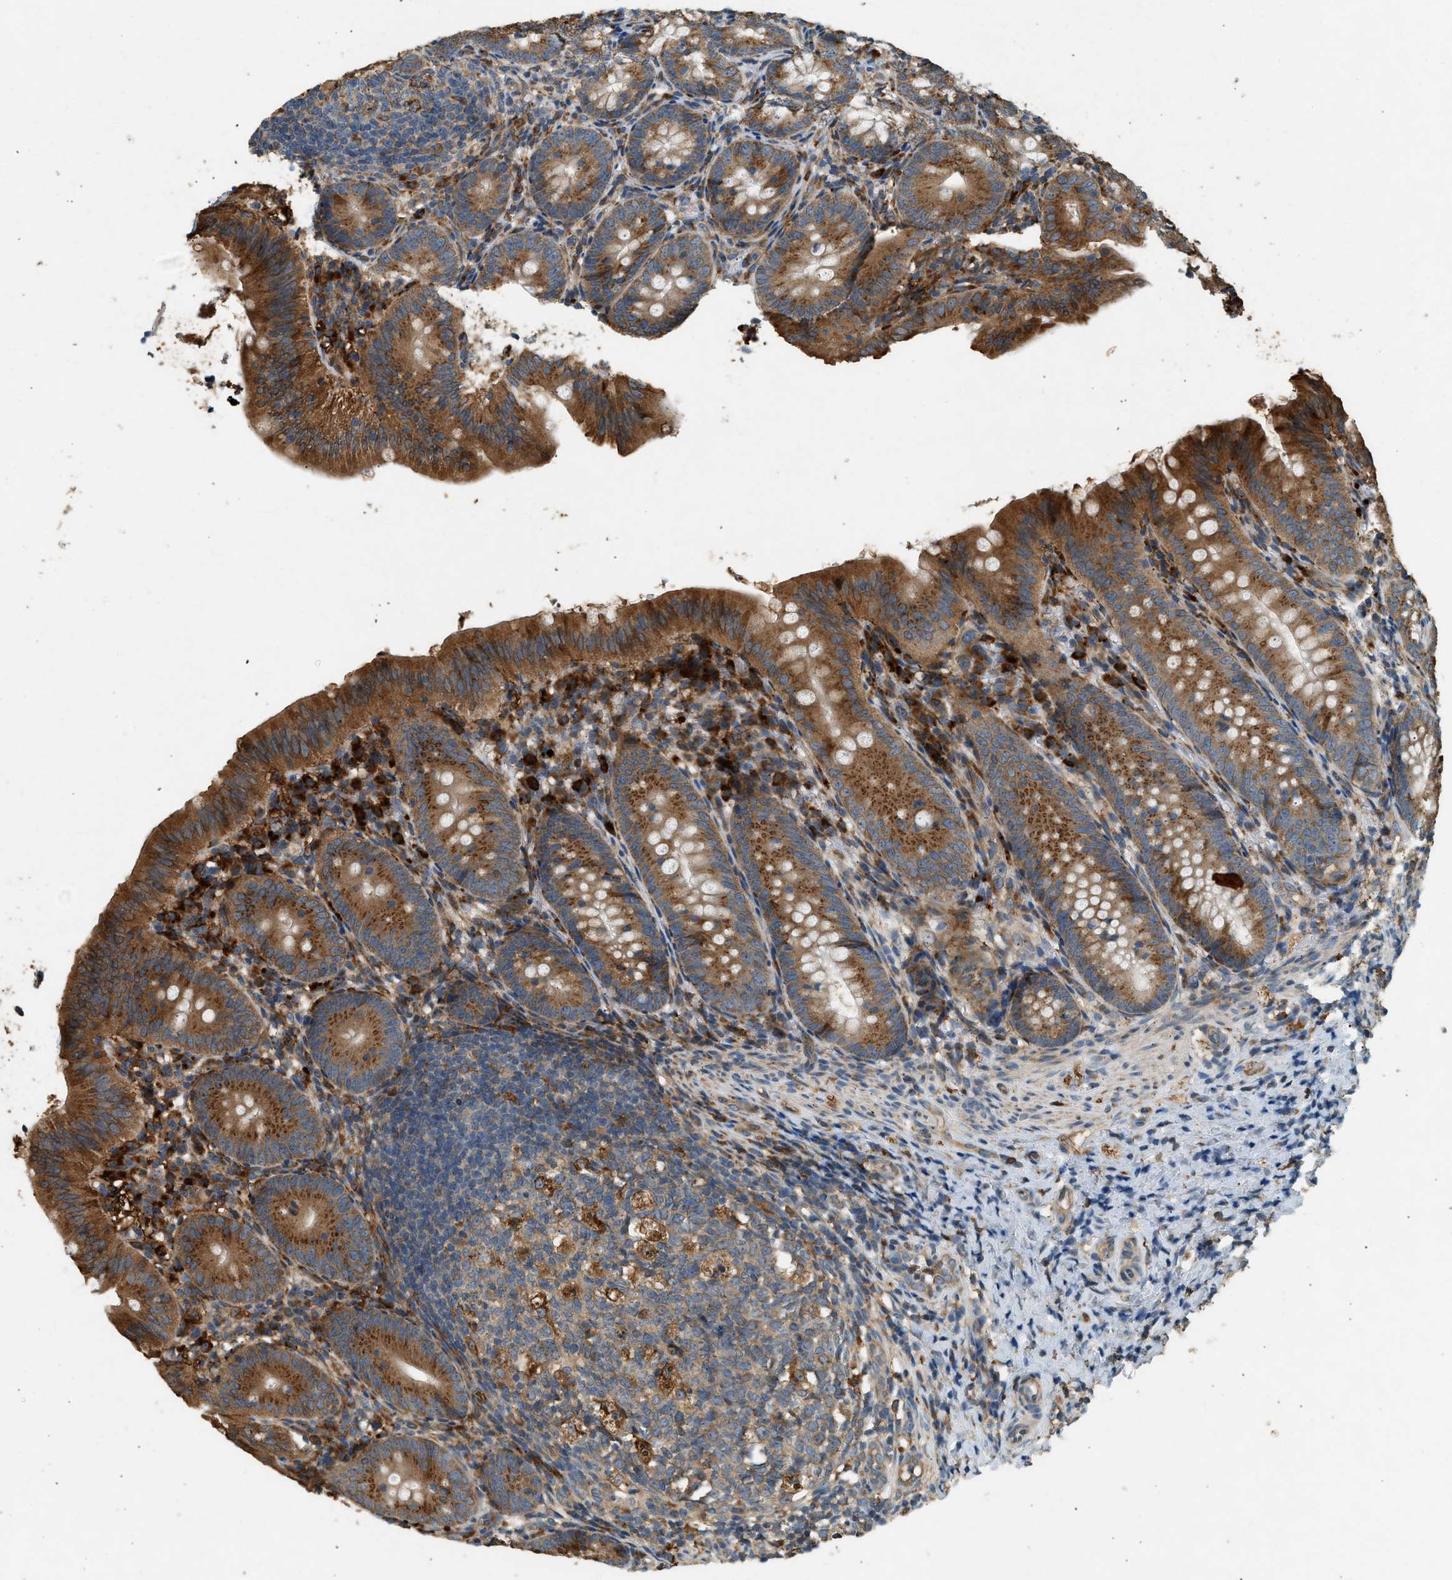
{"staining": {"intensity": "strong", "quantity": ">75%", "location": "cytoplasmic/membranous"}, "tissue": "appendix", "cell_type": "Glandular cells", "image_type": "normal", "snomed": [{"axis": "morphology", "description": "Normal tissue, NOS"}, {"axis": "topography", "description": "Appendix"}], "caption": "A photomicrograph showing strong cytoplasmic/membranous positivity in approximately >75% of glandular cells in benign appendix, as visualized by brown immunohistochemical staining.", "gene": "CTSB", "patient": {"sex": "male", "age": 1}}